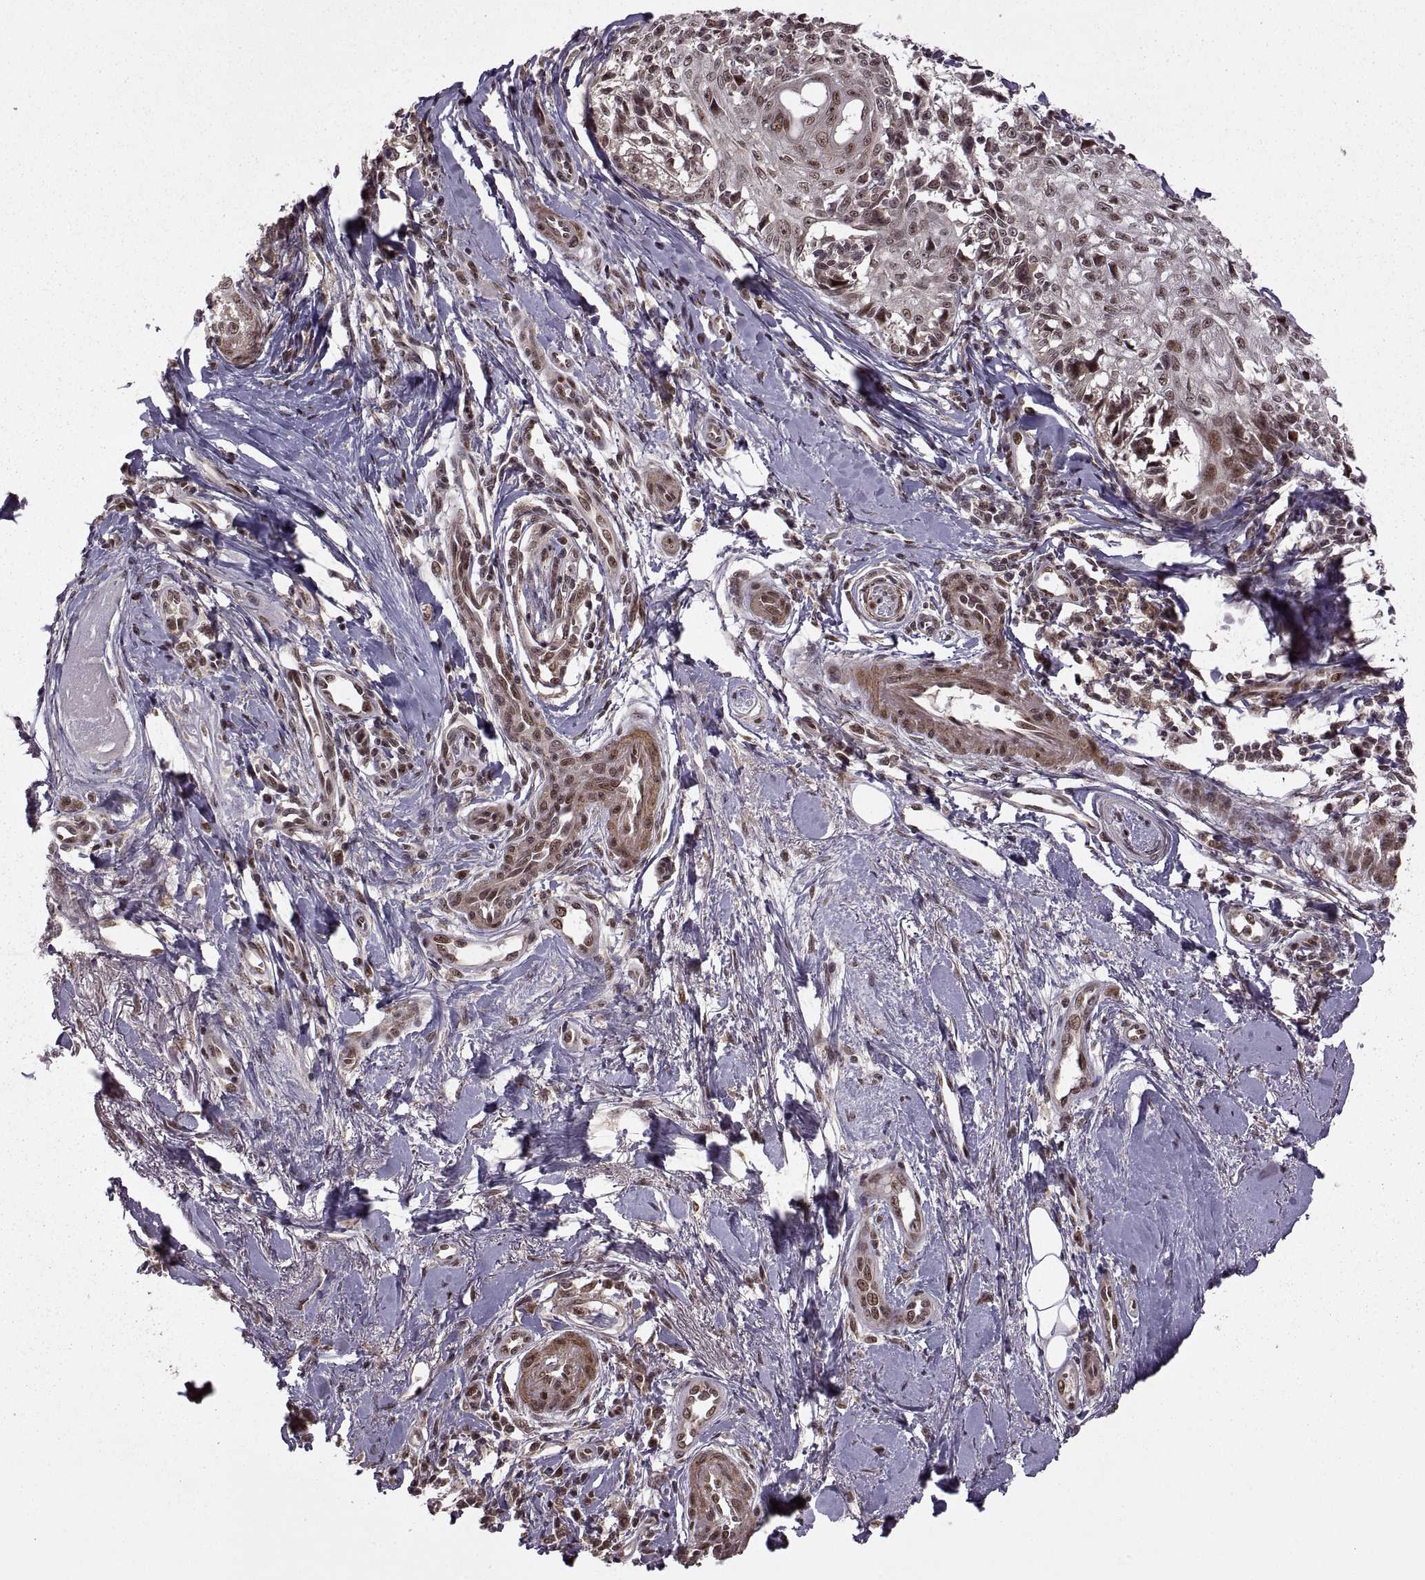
{"staining": {"intensity": "weak", "quantity": ">75%", "location": "nuclear"}, "tissue": "melanoma", "cell_type": "Tumor cells", "image_type": "cancer", "snomed": [{"axis": "morphology", "description": "Malignant melanoma, NOS"}, {"axis": "topography", "description": "Skin"}], "caption": "Immunohistochemistry staining of malignant melanoma, which exhibits low levels of weak nuclear positivity in about >75% of tumor cells indicating weak nuclear protein staining. The staining was performed using DAB (3,3'-diaminobenzidine) (brown) for protein detection and nuclei were counterstained in hematoxylin (blue).", "gene": "PTOV1", "patient": {"sex": "female", "age": 86}}